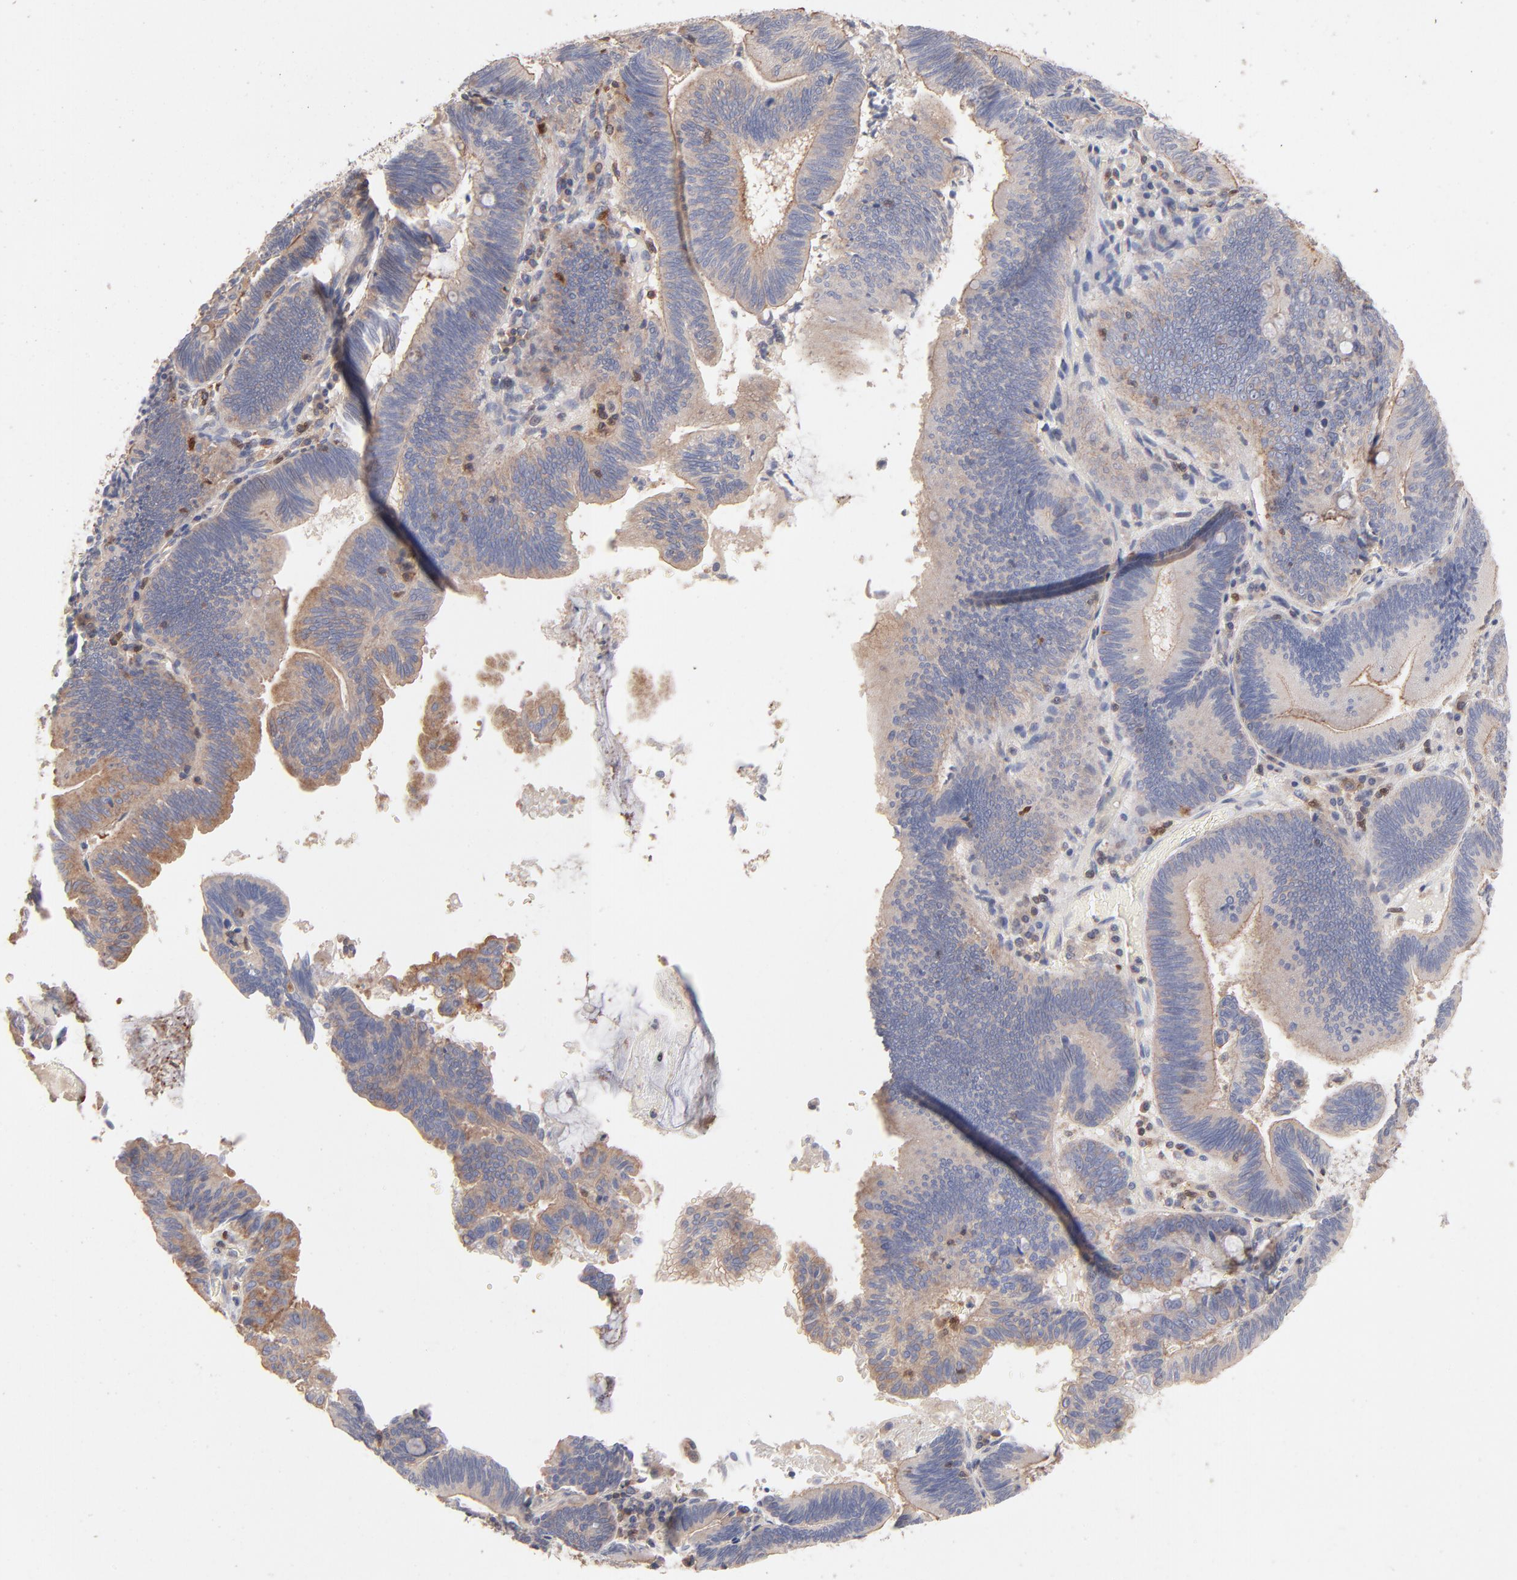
{"staining": {"intensity": "weak", "quantity": ">75%", "location": "cytoplasmic/membranous"}, "tissue": "pancreatic cancer", "cell_type": "Tumor cells", "image_type": "cancer", "snomed": [{"axis": "morphology", "description": "Adenocarcinoma, NOS"}, {"axis": "topography", "description": "Pancreas"}], "caption": "The micrograph demonstrates a brown stain indicating the presence of a protein in the cytoplasmic/membranous of tumor cells in adenocarcinoma (pancreatic).", "gene": "ARHGEF6", "patient": {"sex": "male", "age": 82}}